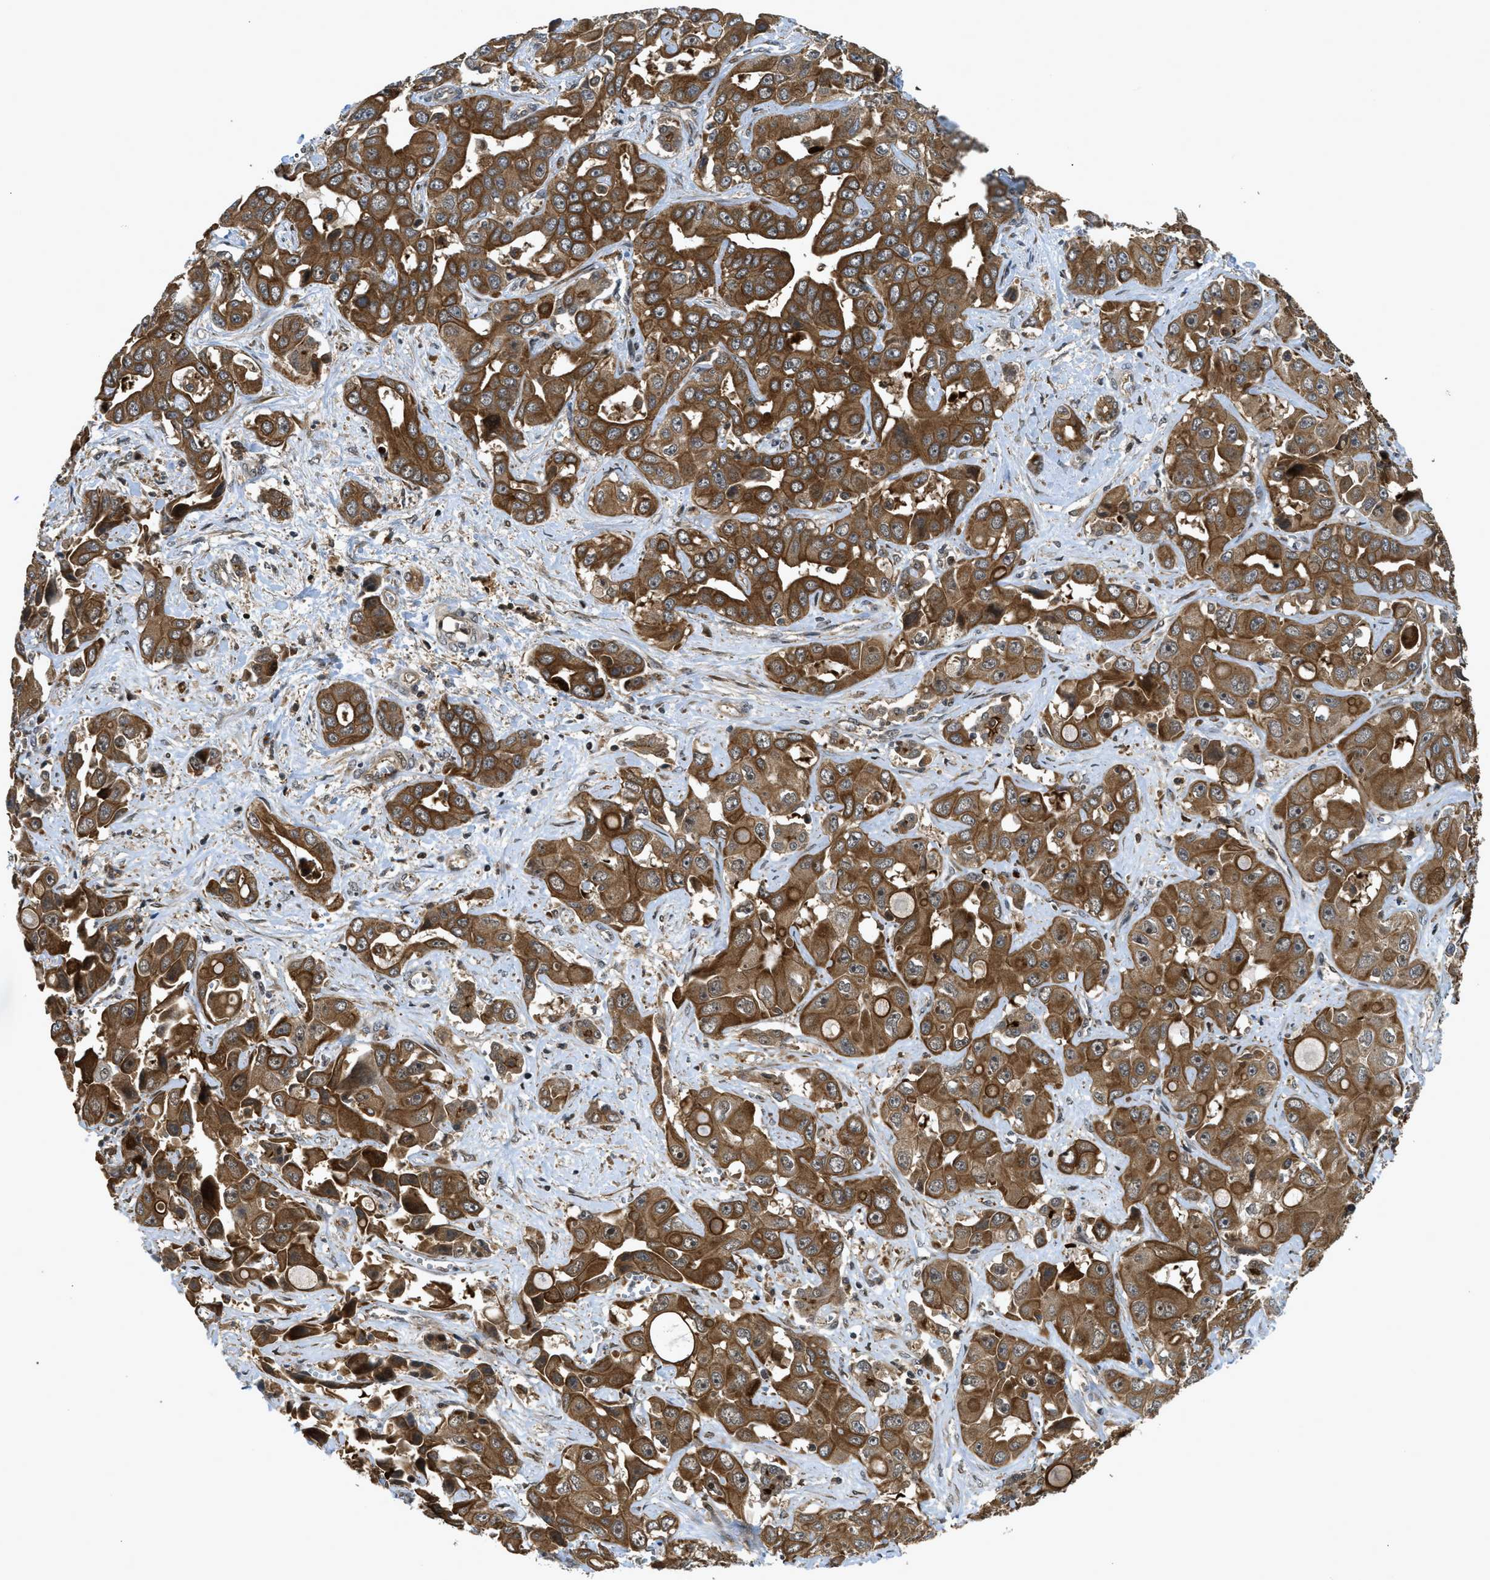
{"staining": {"intensity": "moderate", "quantity": ">75%", "location": "cytoplasmic/membranous"}, "tissue": "liver cancer", "cell_type": "Tumor cells", "image_type": "cancer", "snomed": [{"axis": "morphology", "description": "Cholangiocarcinoma"}, {"axis": "topography", "description": "Liver"}], "caption": "Liver cholangiocarcinoma stained with a brown dye displays moderate cytoplasmic/membranous positive staining in approximately >75% of tumor cells.", "gene": "DNAJC28", "patient": {"sex": "female", "age": 52}}